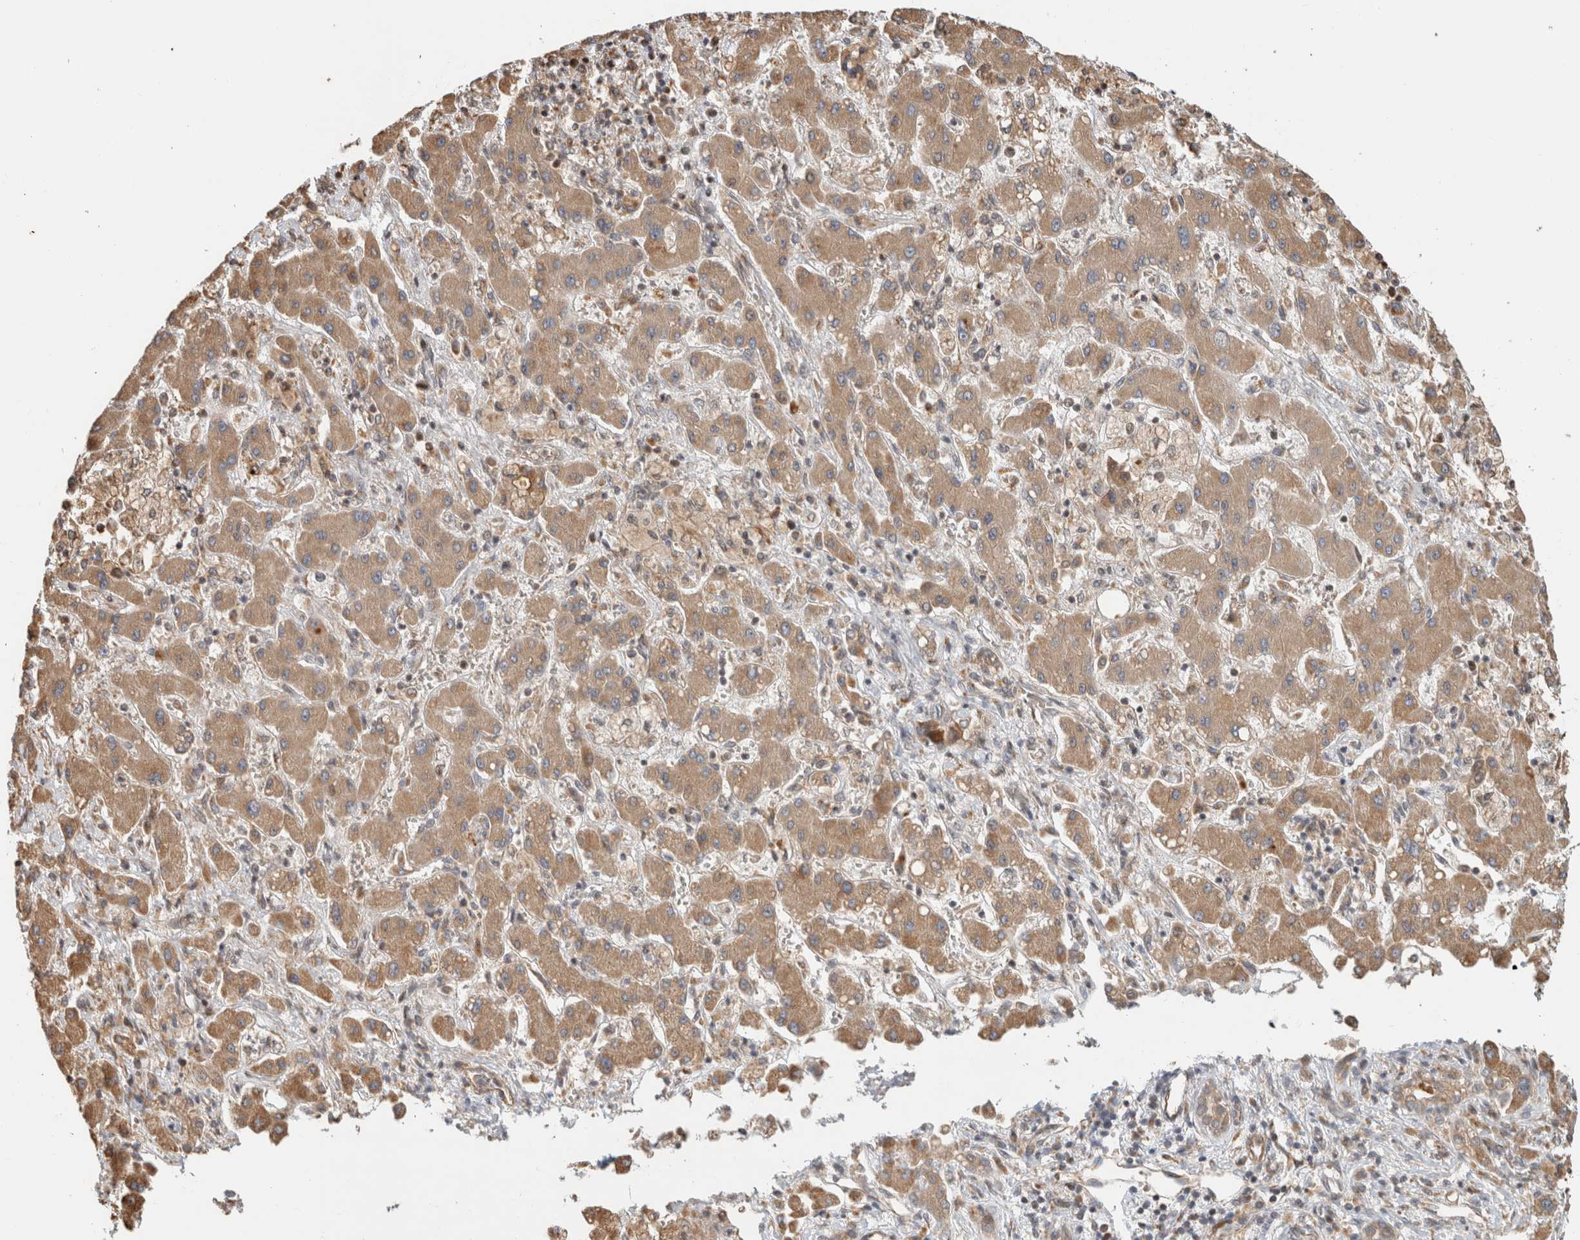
{"staining": {"intensity": "moderate", "quantity": ">75%", "location": "cytoplasmic/membranous"}, "tissue": "liver cancer", "cell_type": "Tumor cells", "image_type": "cancer", "snomed": [{"axis": "morphology", "description": "Cholangiocarcinoma"}, {"axis": "topography", "description": "Liver"}], "caption": "Immunohistochemistry (IHC) of cholangiocarcinoma (liver) displays medium levels of moderate cytoplasmic/membranous positivity in about >75% of tumor cells.", "gene": "GINS4", "patient": {"sex": "male", "age": 50}}